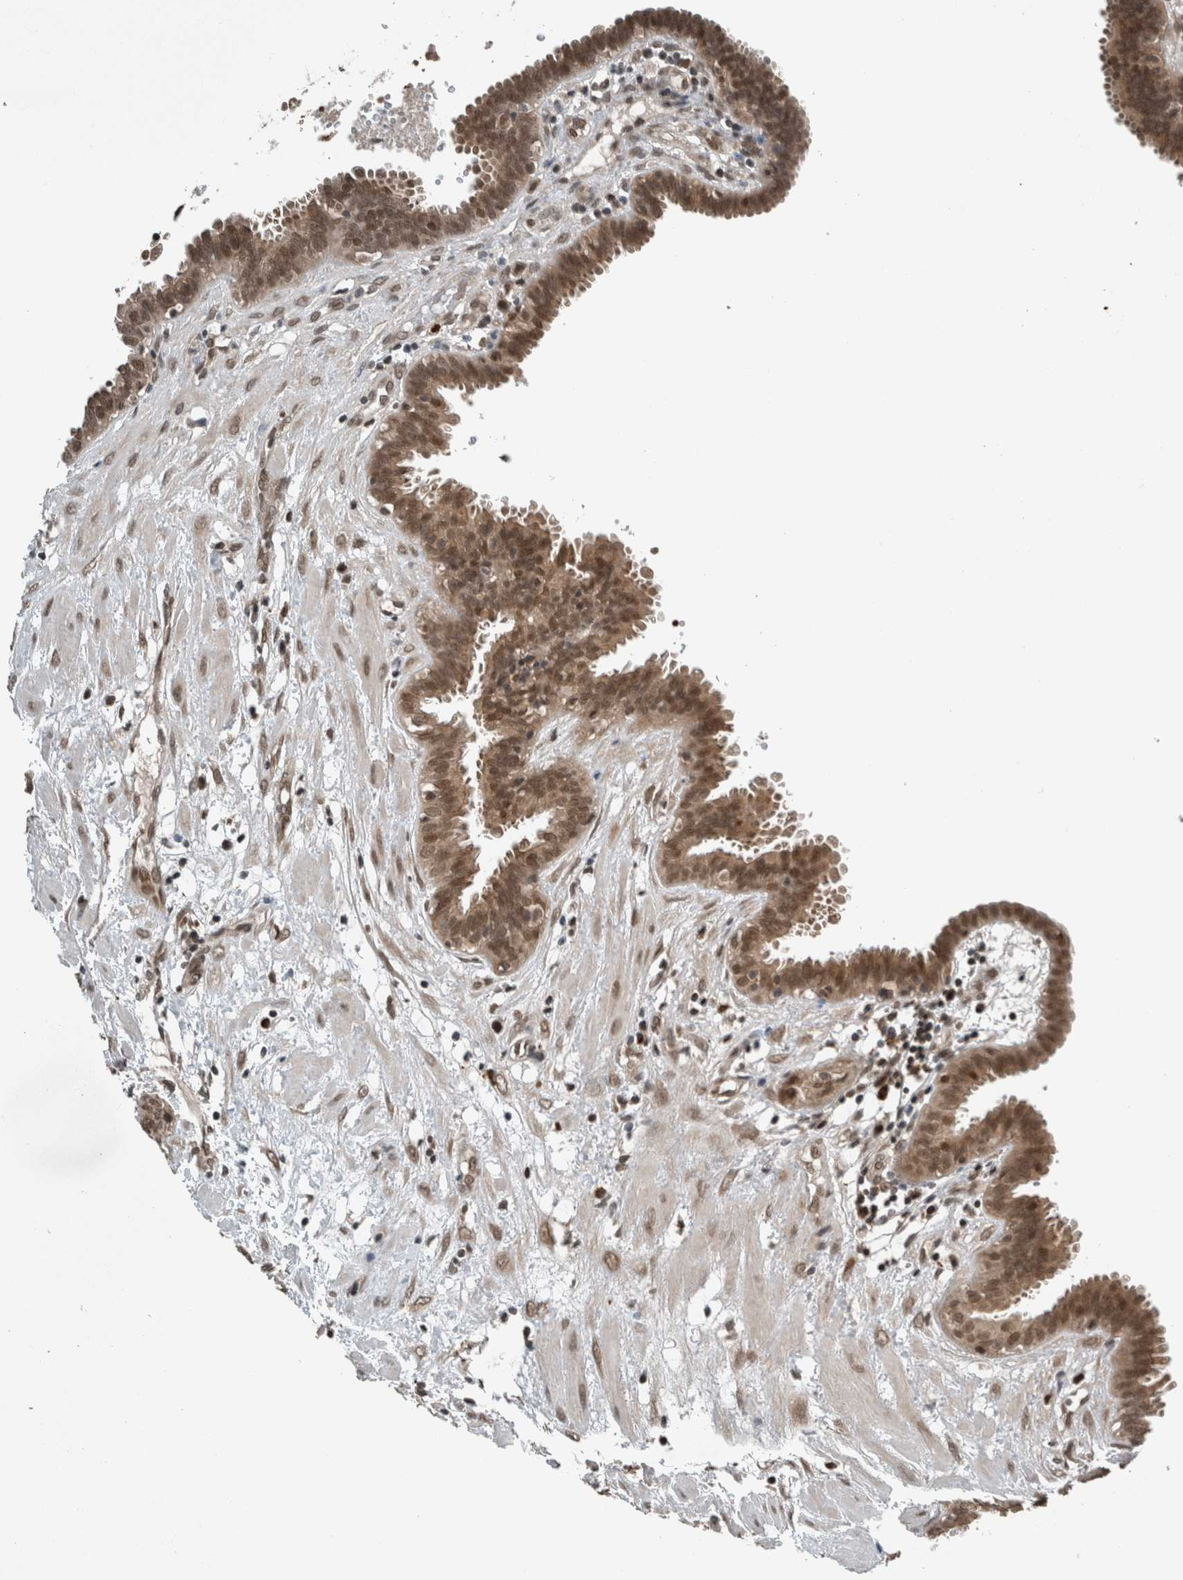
{"staining": {"intensity": "strong", "quantity": ">75%", "location": "cytoplasmic/membranous,nuclear"}, "tissue": "fallopian tube", "cell_type": "Glandular cells", "image_type": "normal", "snomed": [{"axis": "morphology", "description": "Normal tissue, NOS"}, {"axis": "topography", "description": "Fallopian tube"}, {"axis": "topography", "description": "Placenta"}], "caption": "The micrograph exhibits immunohistochemical staining of unremarkable fallopian tube. There is strong cytoplasmic/membranous,nuclear expression is identified in about >75% of glandular cells.", "gene": "SPAG7", "patient": {"sex": "female", "age": 32}}